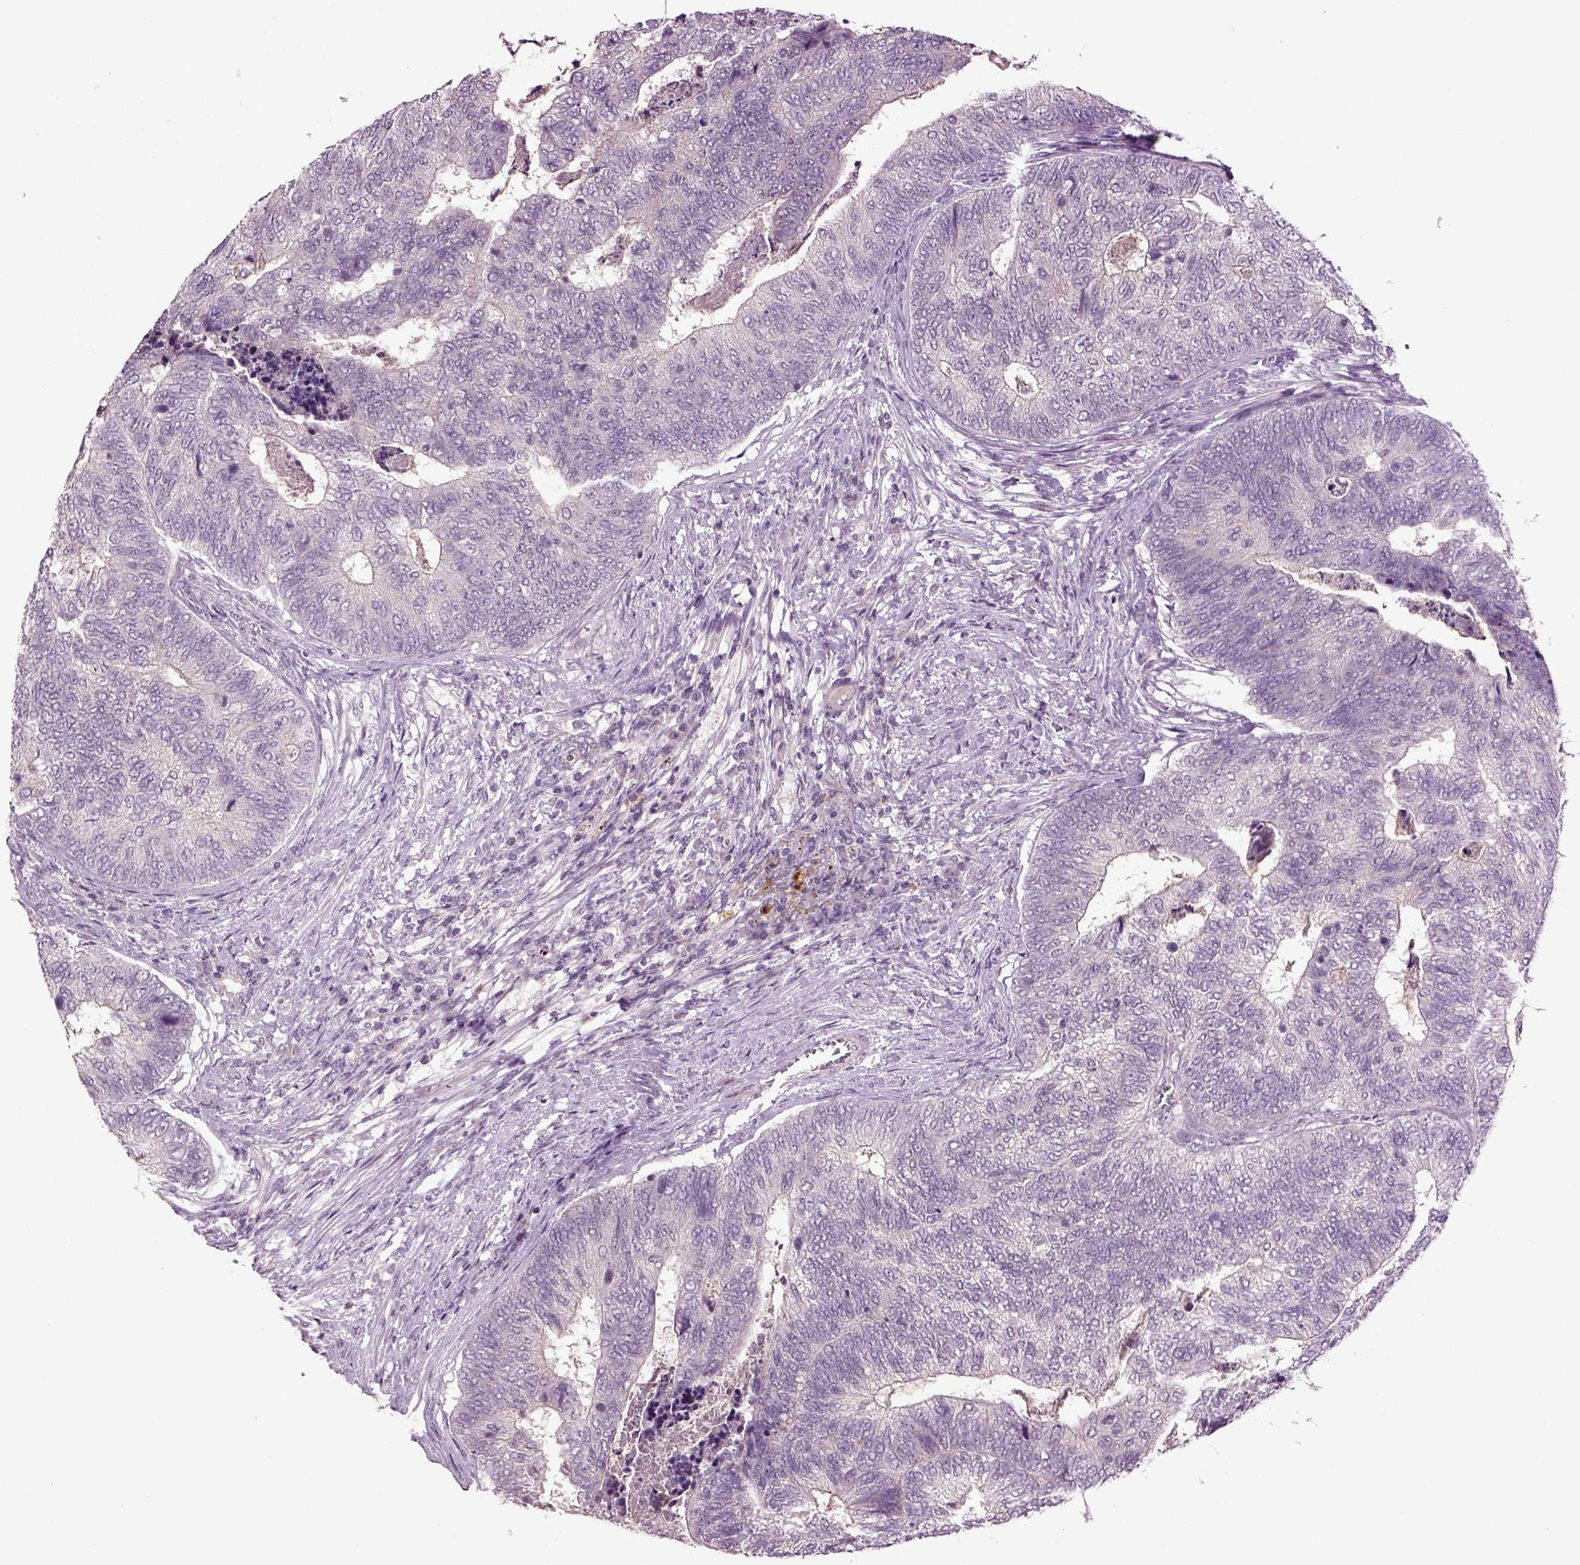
{"staining": {"intensity": "negative", "quantity": "none", "location": "none"}, "tissue": "colorectal cancer", "cell_type": "Tumor cells", "image_type": "cancer", "snomed": [{"axis": "morphology", "description": "Adenocarcinoma, NOS"}, {"axis": "topography", "description": "Colon"}], "caption": "The photomicrograph reveals no staining of tumor cells in colorectal adenocarcinoma.", "gene": "SLC17A6", "patient": {"sex": "female", "age": 67}}